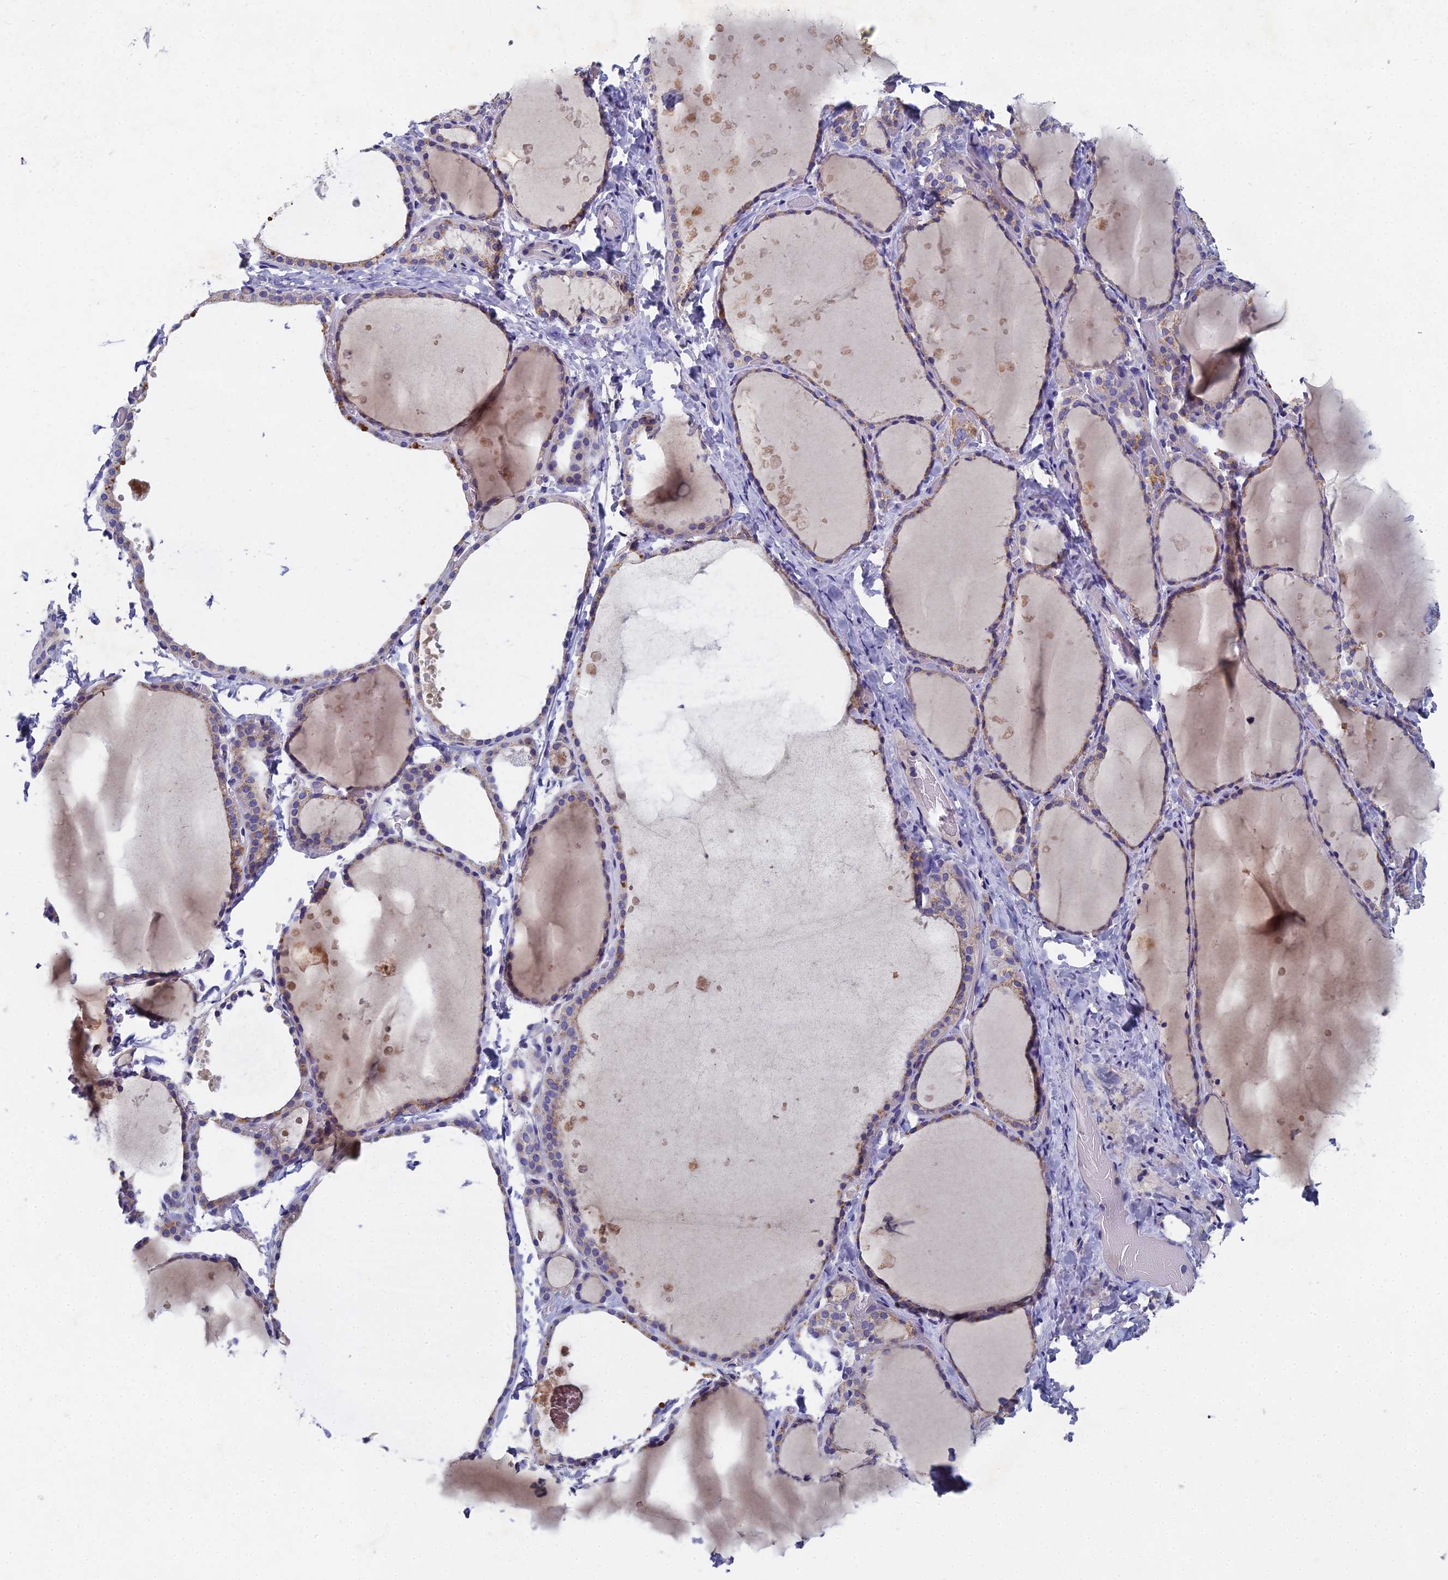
{"staining": {"intensity": "weak", "quantity": "25%-75%", "location": "cytoplasmic/membranous"}, "tissue": "thyroid gland", "cell_type": "Glandular cells", "image_type": "normal", "snomed": [{"axis": "morphology", "description": "Normal tissue, NOS"}, {"axis": "topography", "description": "Thyroid gland"}], "caption": "Normal thyroid gland demonstrates weak cytoplasmic/membranous staining in approximately 25%-75% of glandular cells, visualized by immunohistochemistry.", "gene": "SPIN4", "patient": {"sex": "female", "age": 44}}